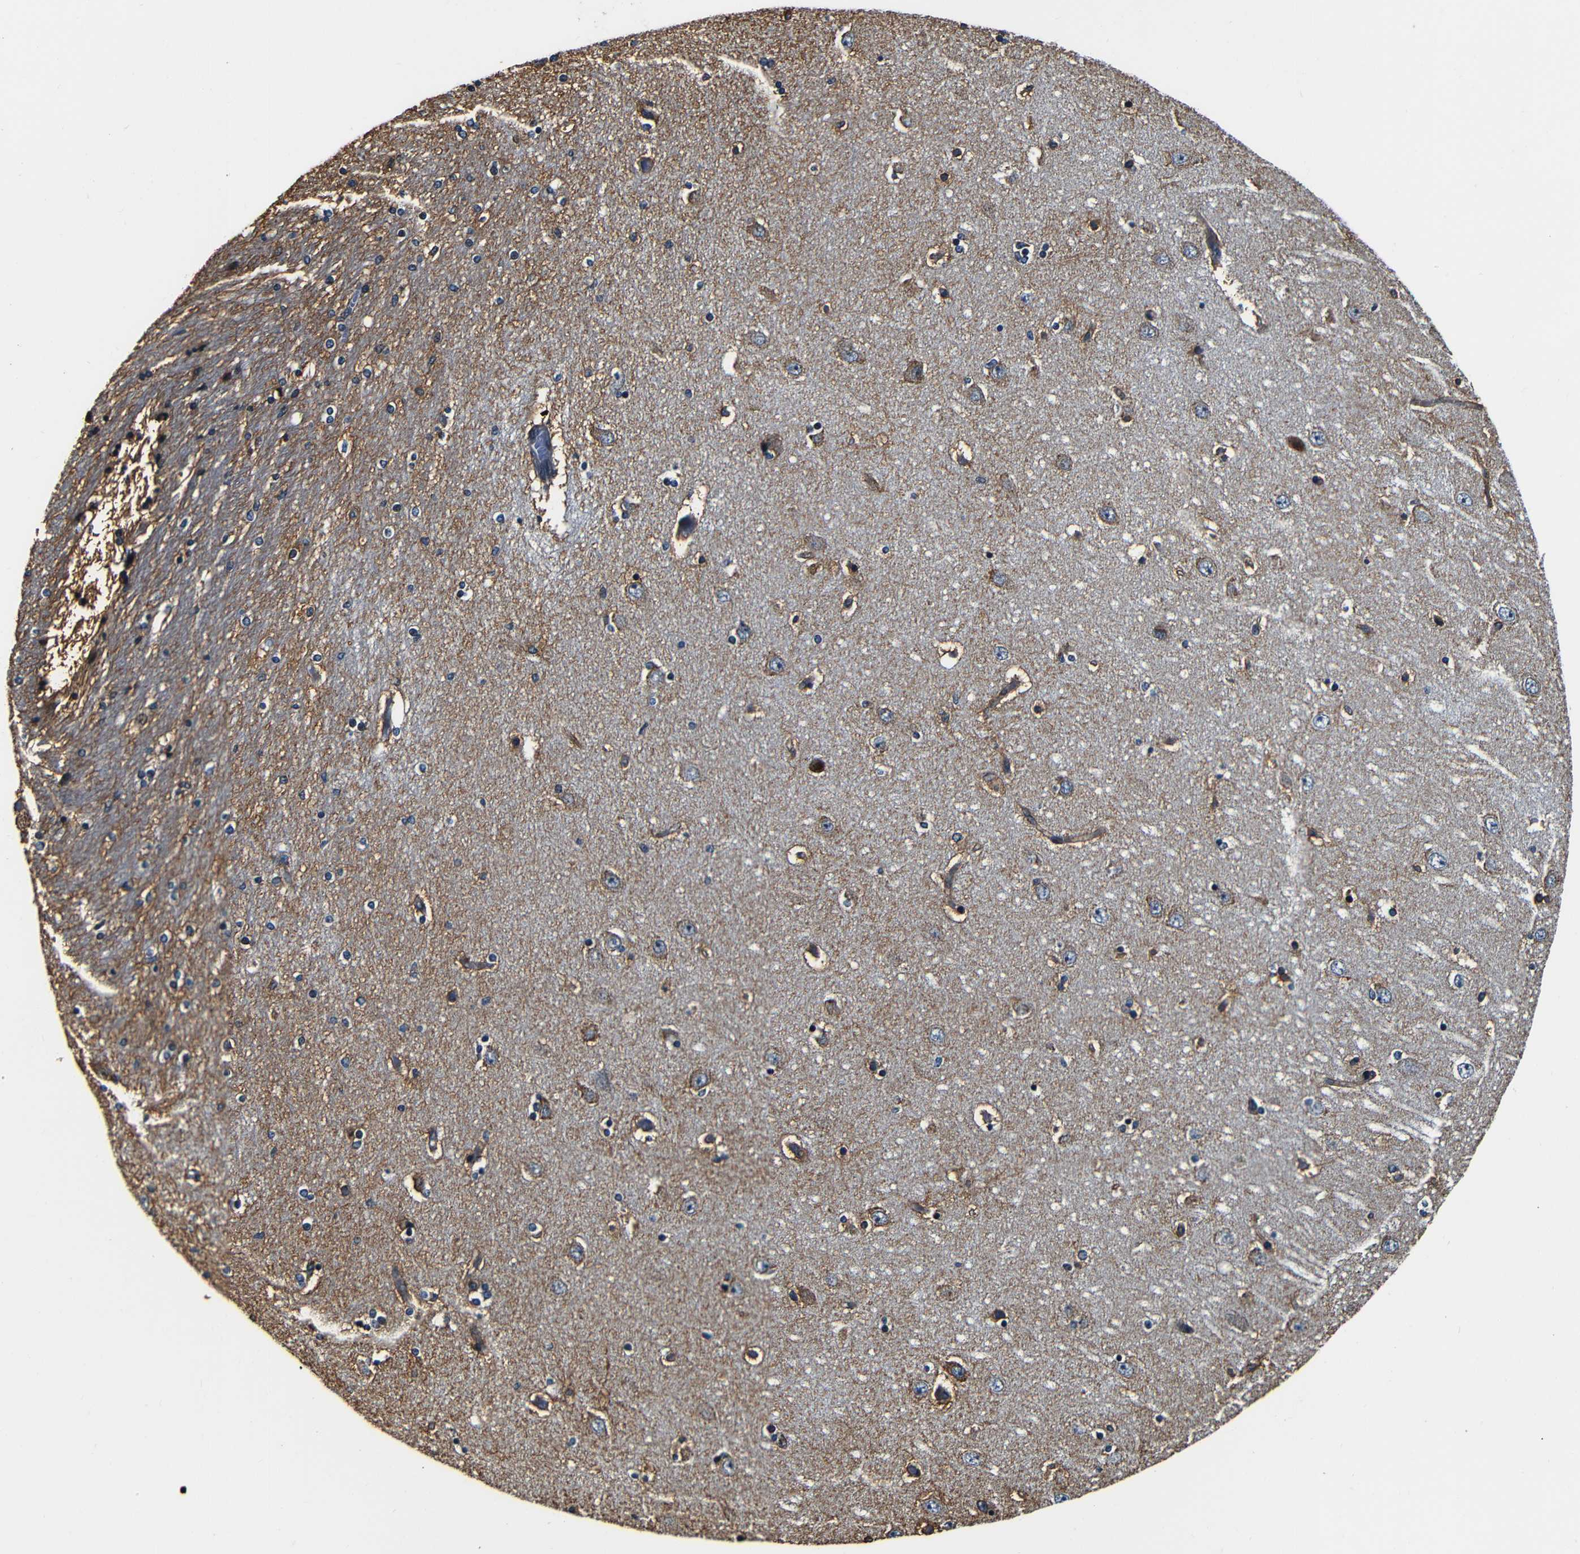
{"staining": {"intensity": "moderate", "quantity": "<25%", "location": "cytoplasmic/membranous"}, "tissue": "hippocampus", "cell_type": "Glial cells", "image_type": "normal", "snomed": [{"axis": "morphology", "description": "Normal tissue, NOS"}, {"axis": "topography", "description": "Hippocampus"}], "caption": "IHC (DAB) staining of normal human hippocampus reveals moderate cytoplasmic/membranous protein expression in about <25% of glial cells.", "gene": "NCBP3", "patient": {"sex": "female", "age": 54}}